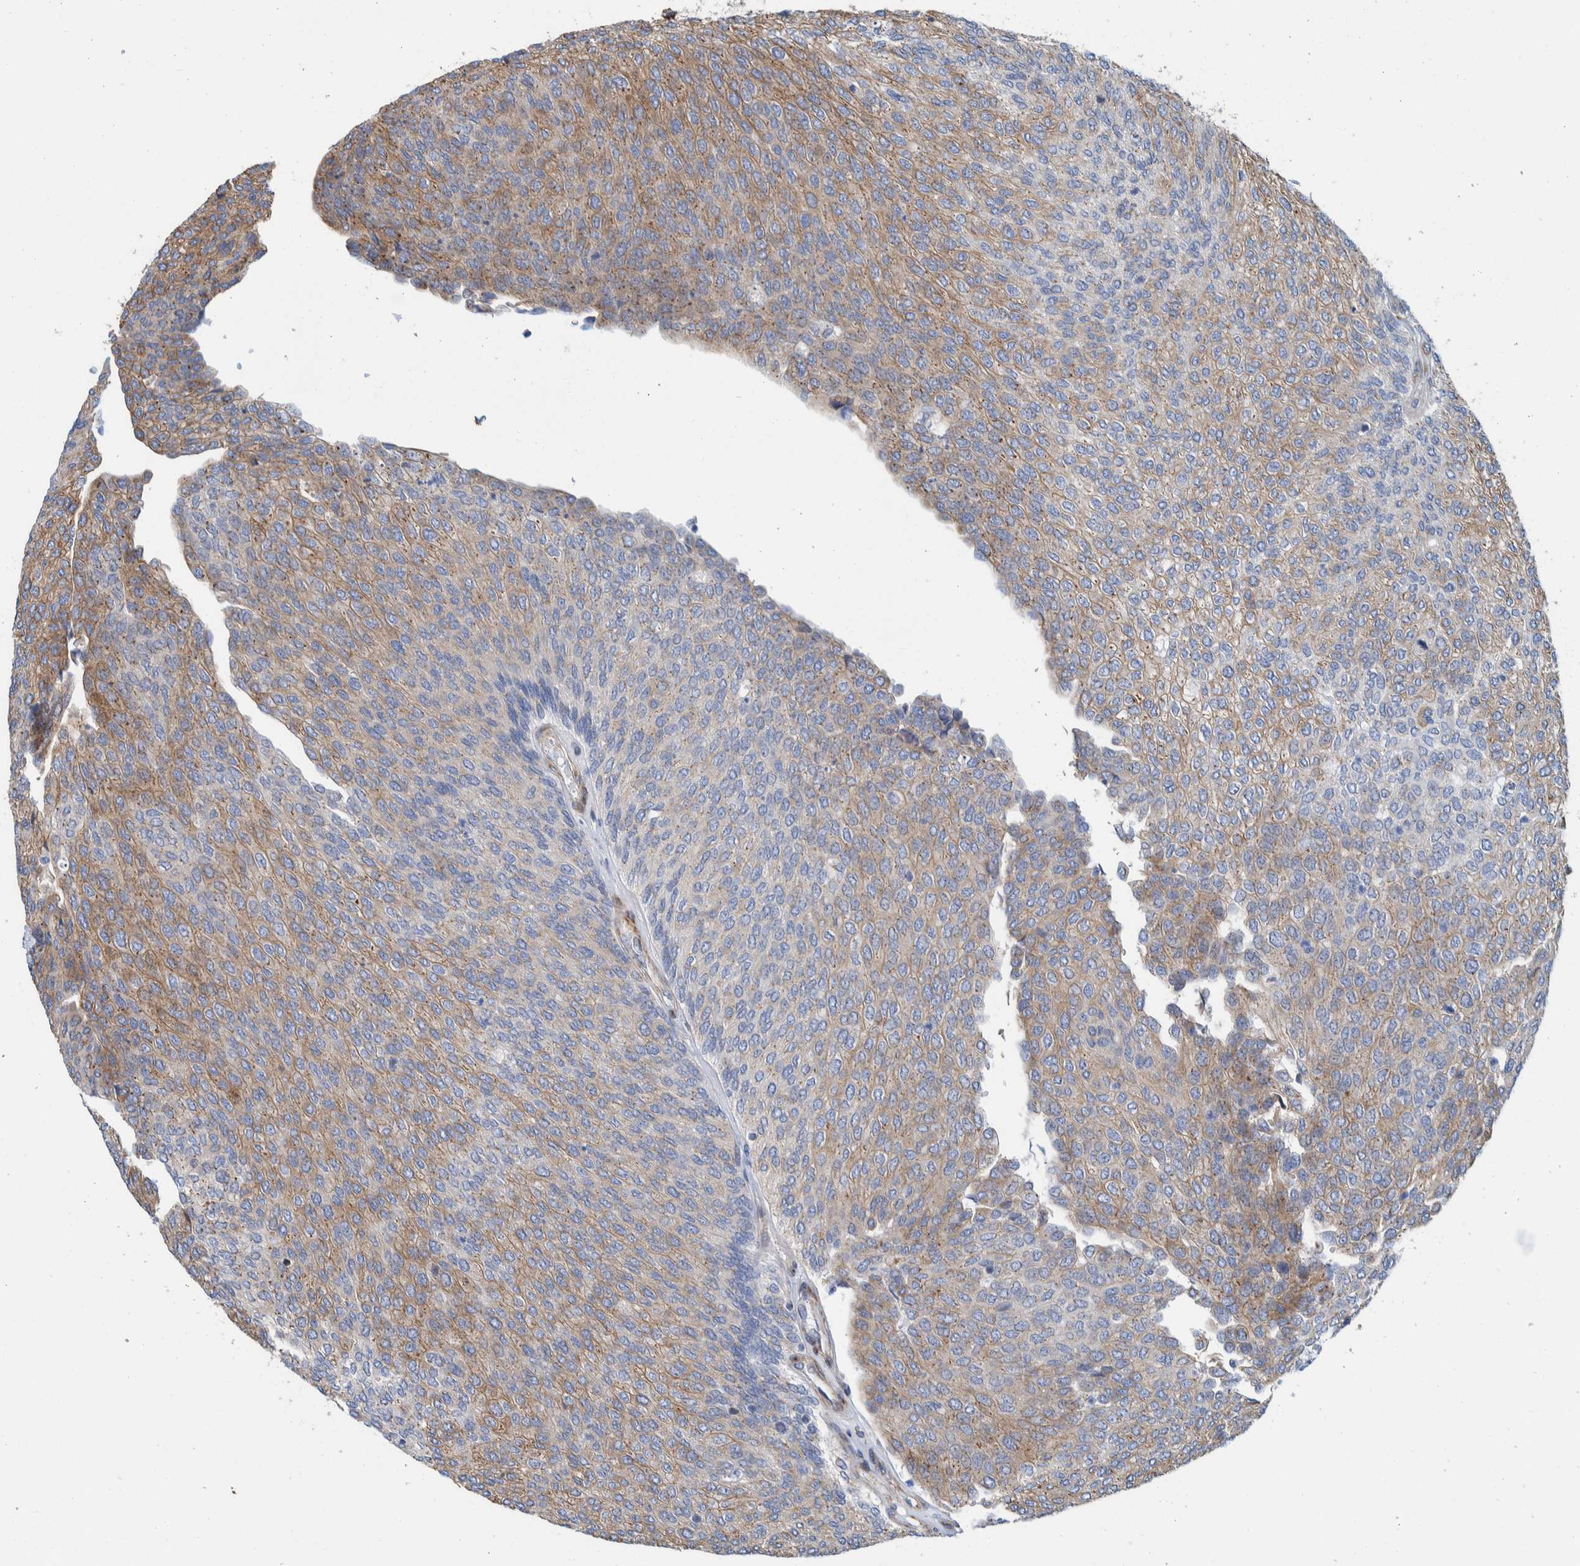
{"staining": {"intensity": "moderate", "quantity": ">75%", "location": "cytoplasmic/membranous"}, "tissue": "urothelial cancer", "cell_type": "Tumor cells", "image_type": "cancer", "snomed": [{"axis": "morphology", "description": "Urothelial carcinoma, Low grade"}, {"axis": "topography", "description": "Urinary bladder"}], "caption": "This is a photomicrograph of IHC staining of urothelial cancer, which shows moderate staining in the cytoplasmic/membranous of tumor cells.", "gene": "CCDC57", "patient": {"sex": "female", "age": 79}}